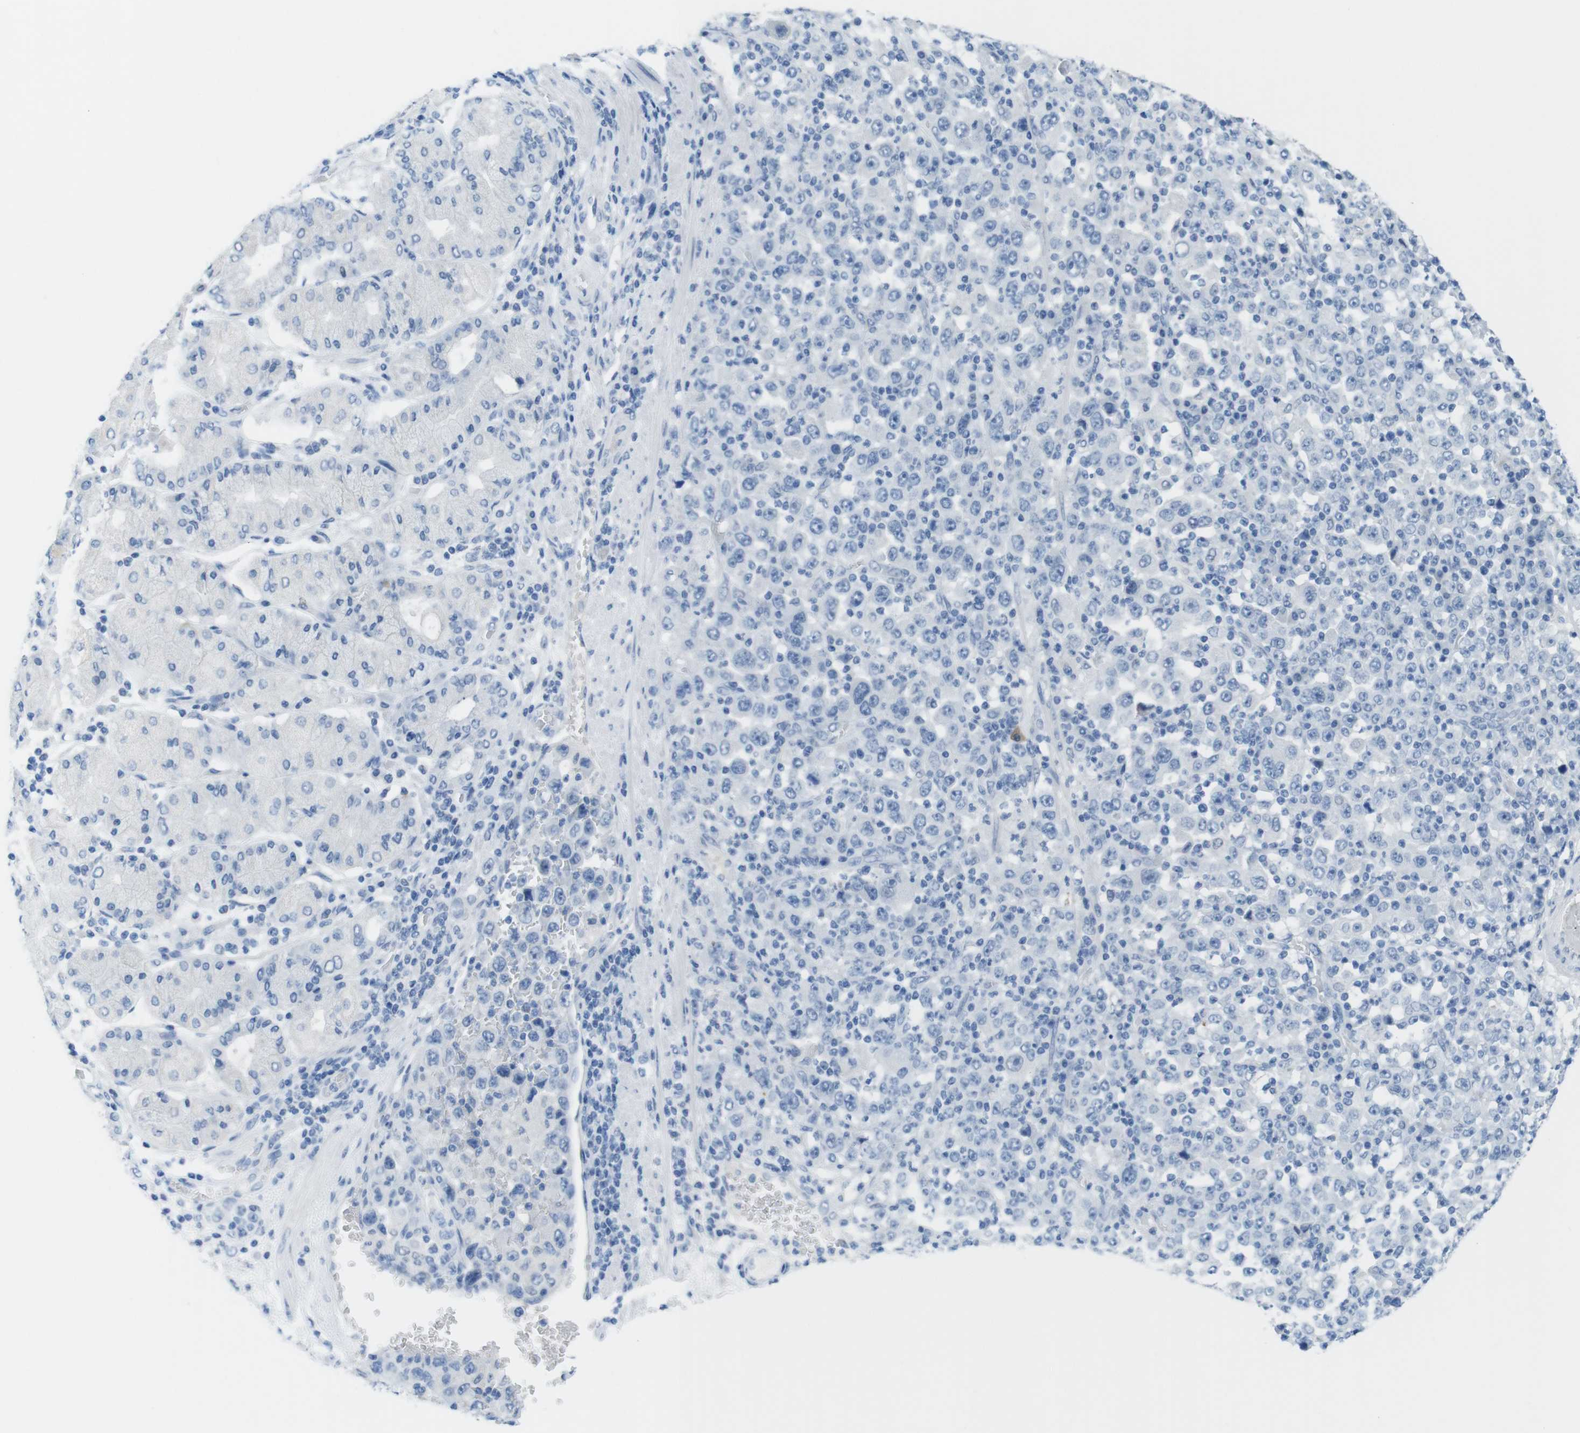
{"staining": {"intensity": "negative", "quantity": "none", "location": "none"}, "tissue": "stomach cancer", "cell_type": "Tumor cells", "image_type": "cancer", "snomed": [{"axis": "morphology", "description": "Normal tissue, NOS"}, {"axis": "morphology", "description": "Adenocarcinoma, NOS"}, {"axis": "topography", "description": "Stomach, upper"}, {"axis": "topography", "description": "Stomach"}], "caption": "Tumor cells are negative for protein expression in human stomach adenocarcinoma. Brightfield microscopy of IHC stained with DAB (brown) and hematoxylin (blue), captured at high magnification.", "gene": "OPN1SW", "patient": {"sex": "male", "age": 59}}